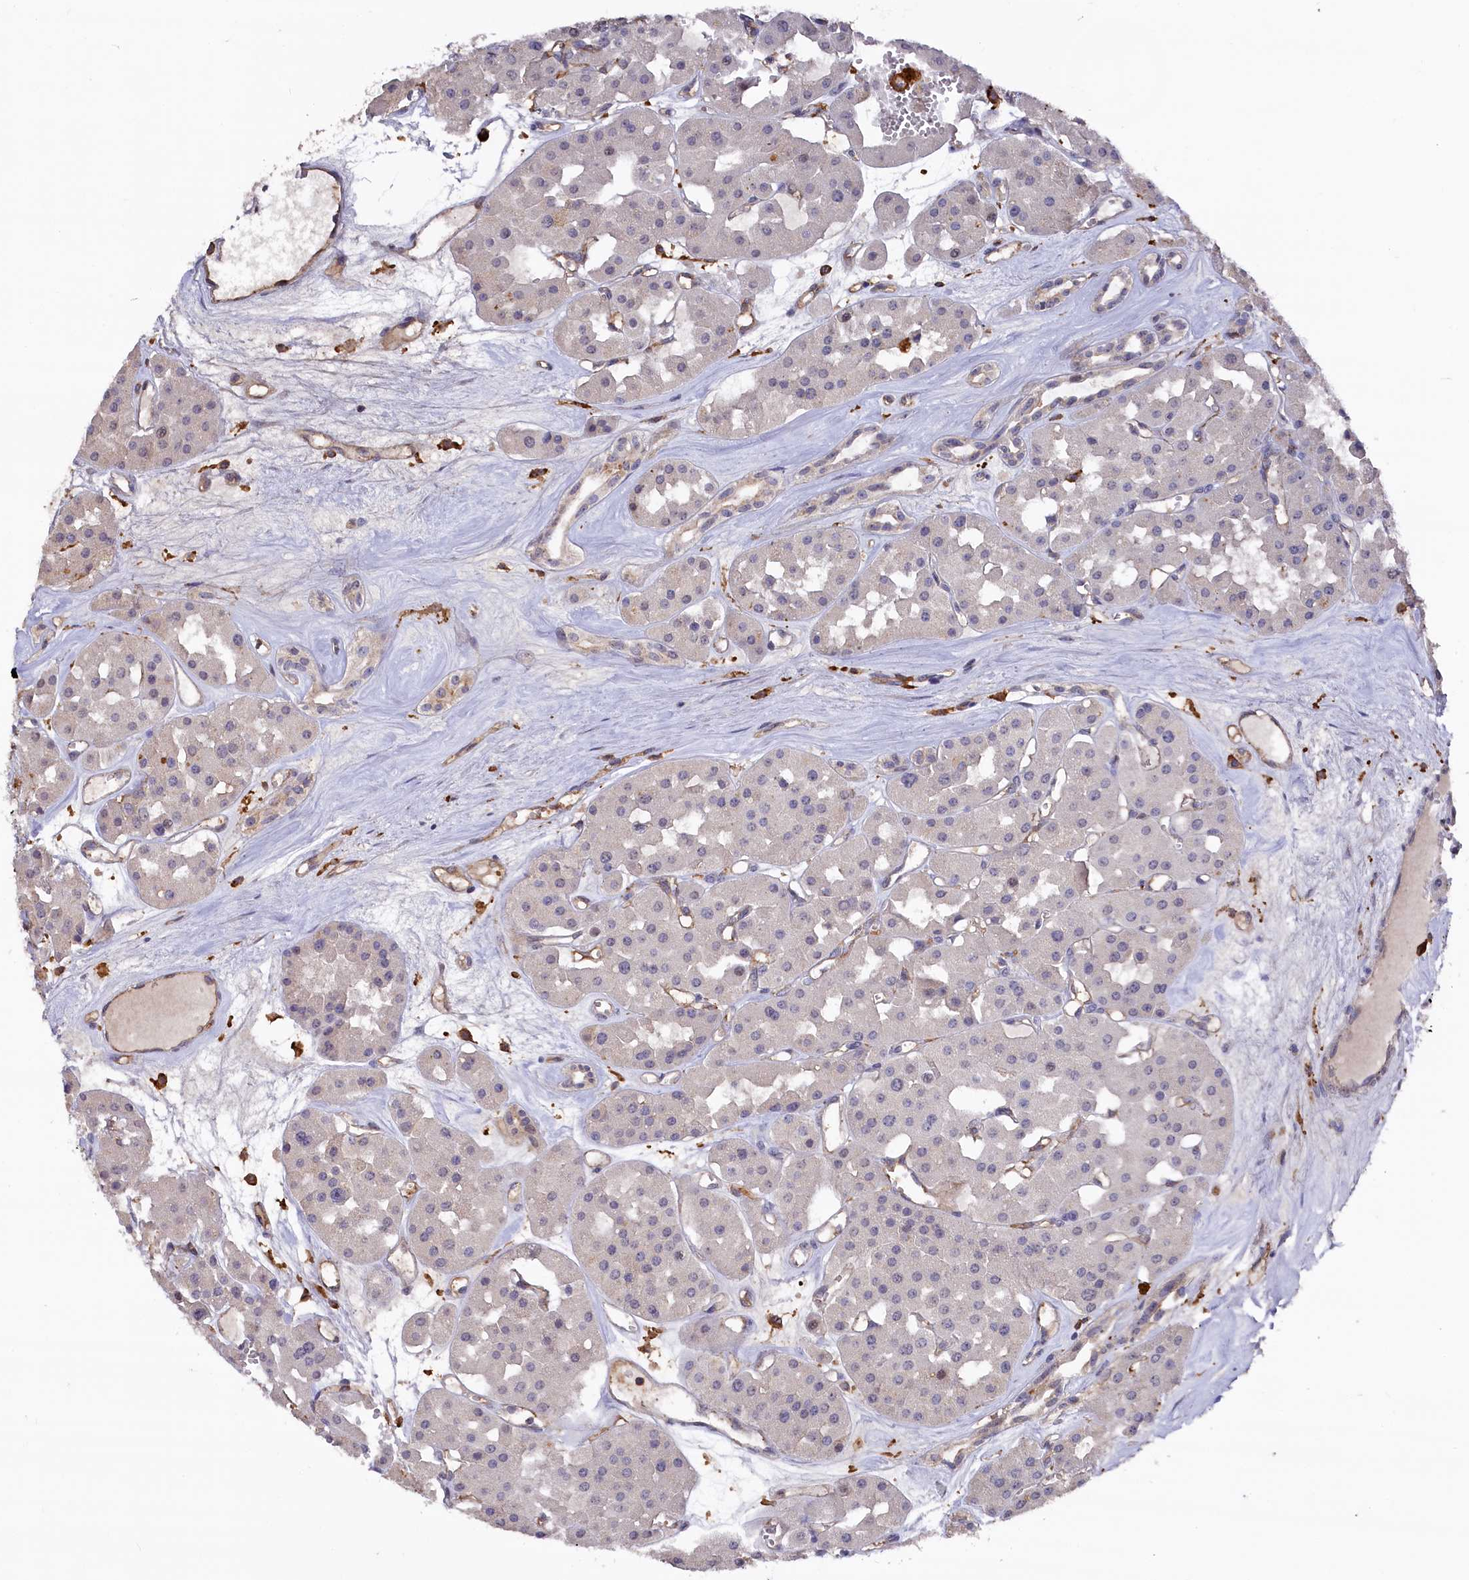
{"staining": {"intensity": "negative", "quantity": "none", "location": "none"}, "tissue": "renal cancer", "cell_type": "Tumor cells", "image_type": "cancer", "snomed": [{"axis": "morphology", "description": "Carcinoma, NOS"}, {"axis": "topography", "description": "Kidney"}], "caption": "The micrograph exhibits no staining of tumor cells in renal carcinoma. (DAB immunohistochemistry (IHC), high magnification).", "gene": "PLEKHO2", "patient": {"sex": "female", "age": 75}}